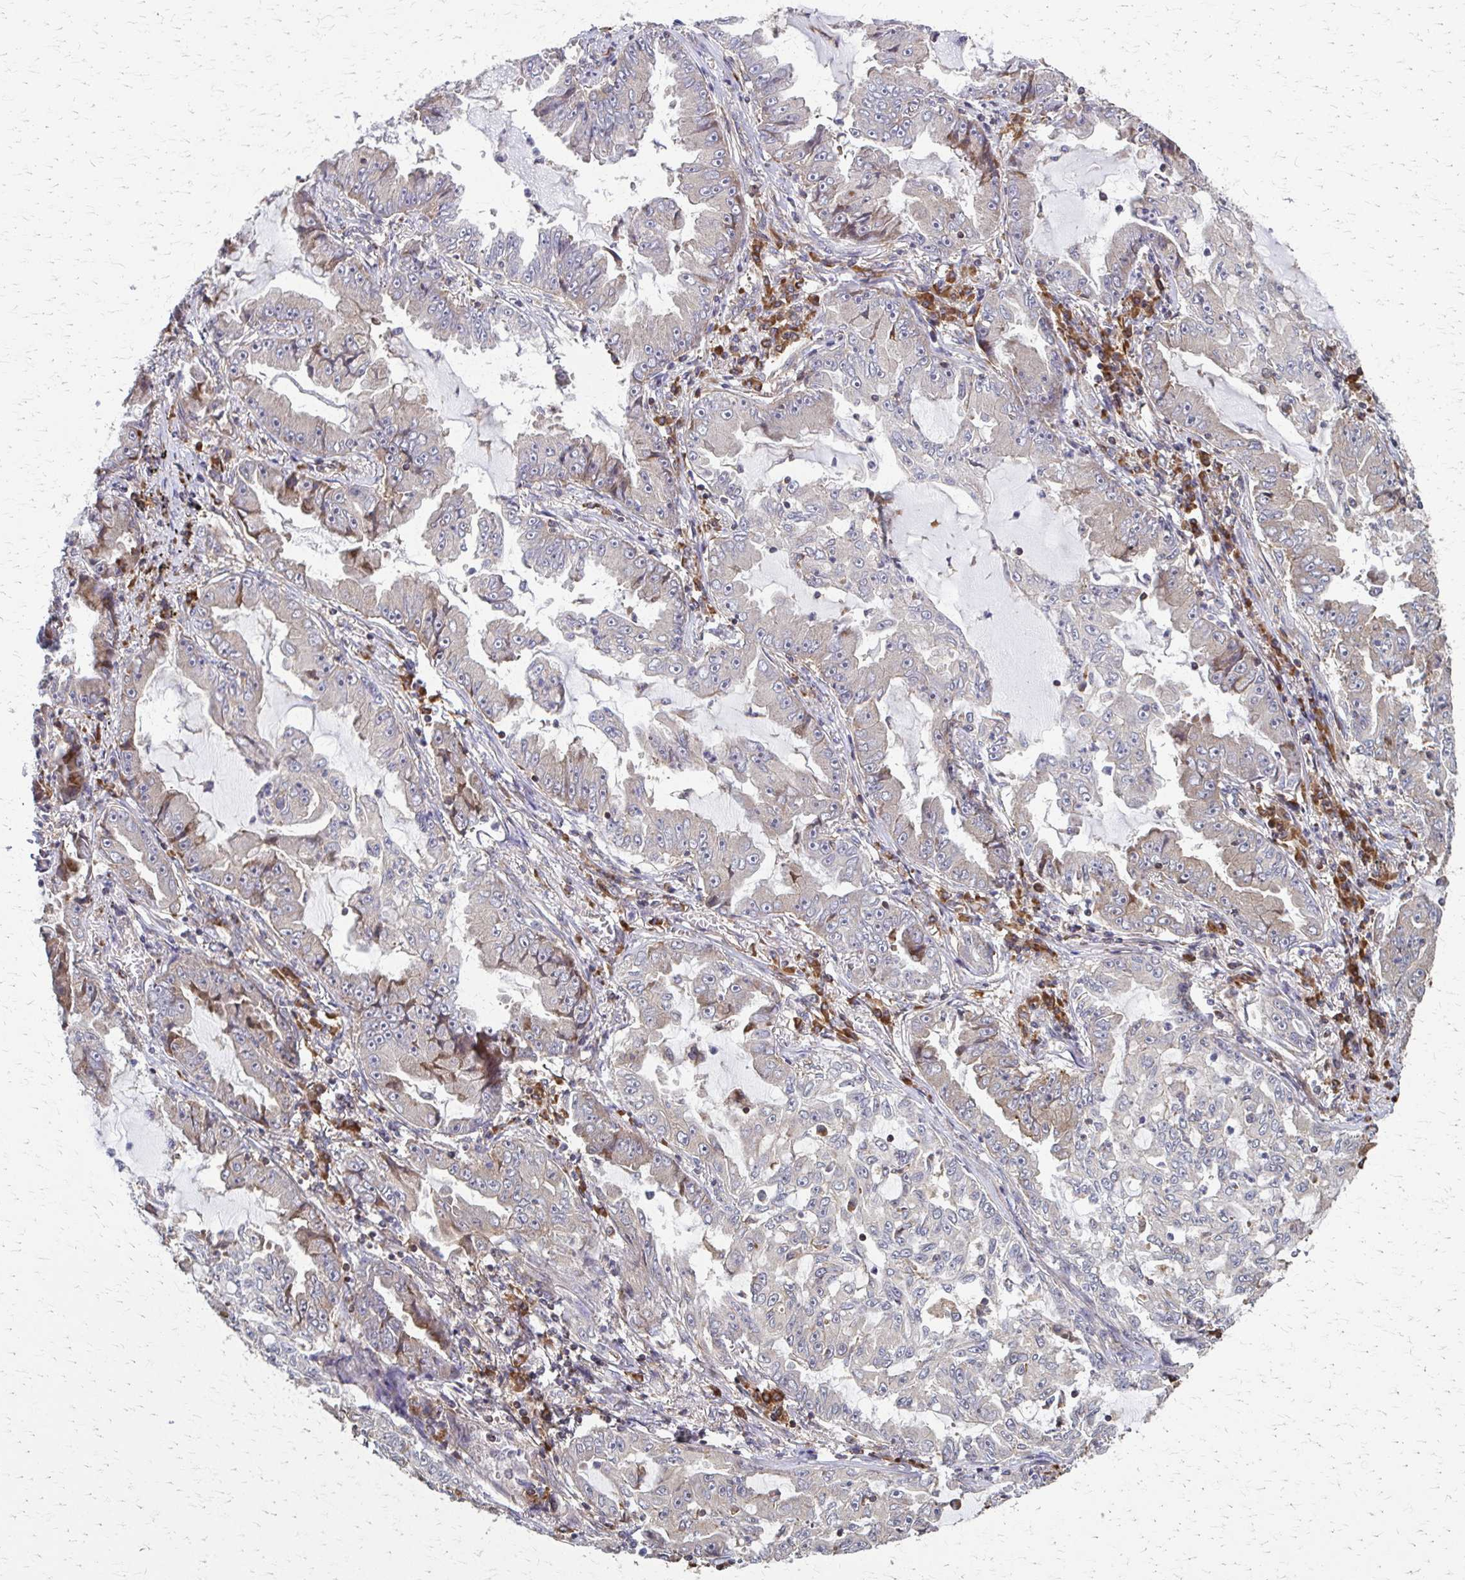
{"staining": {"intensity": "weak", "quantity": "25%-75%", "location": "cytoplasmic/membranous"}, "tissue": "lung cancer", "cell_type": "Tumor cells", "image_type": "cancer", "snomed": [{"axis": "morphology", "description": "Adenocarcinoma, NOS"}, {"axis": "topography", "description": "Lung"}], "caption": "About 25%-75% of tumor cells in lung adenocarcinoma exhibit weak cytoplasmic/membranous protein positivity as visualized by brown immunohistochemical staining.", "gene": "EEF2", "patient": {"sex": "female", "age": 52}}